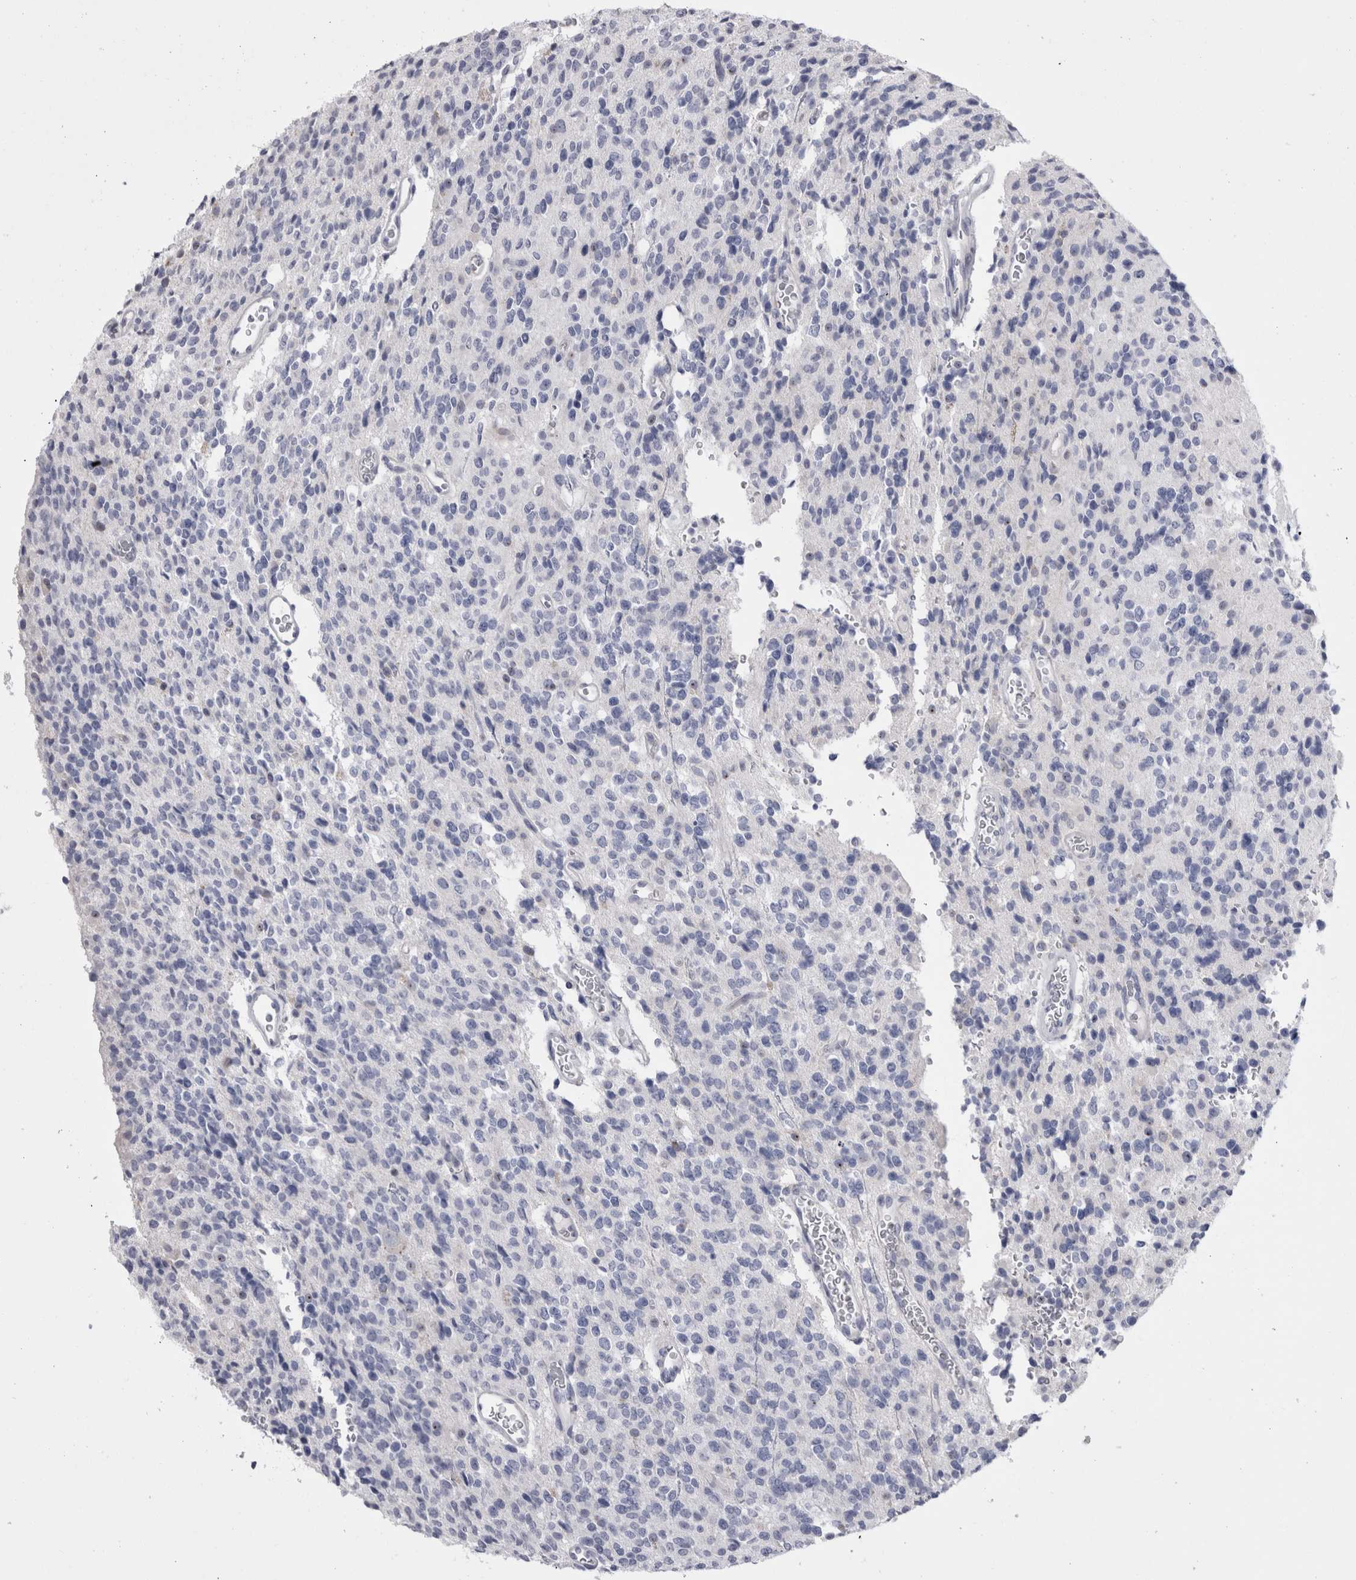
{"staining": {"intensity": "negative", "quantity": "none", "location": "none"}, "tissue": "glioma", "cell_type": "Tumor cells", "image_type": "cancer", "snomed": [{"axis": "morphology", "description": "Glioma, malignant, High grade"}, {"axis": "topography", "description": "Brain"}], "caption": "This photomicrograph is of high-grade glioma (malignant) stained with immunohistochemistry to label a protein in brown with the nuclei are counter-stained blue. There is no staining in tumor cells.", "gene": "PWP2", "patient": {"sex": "male", "age": 34}}